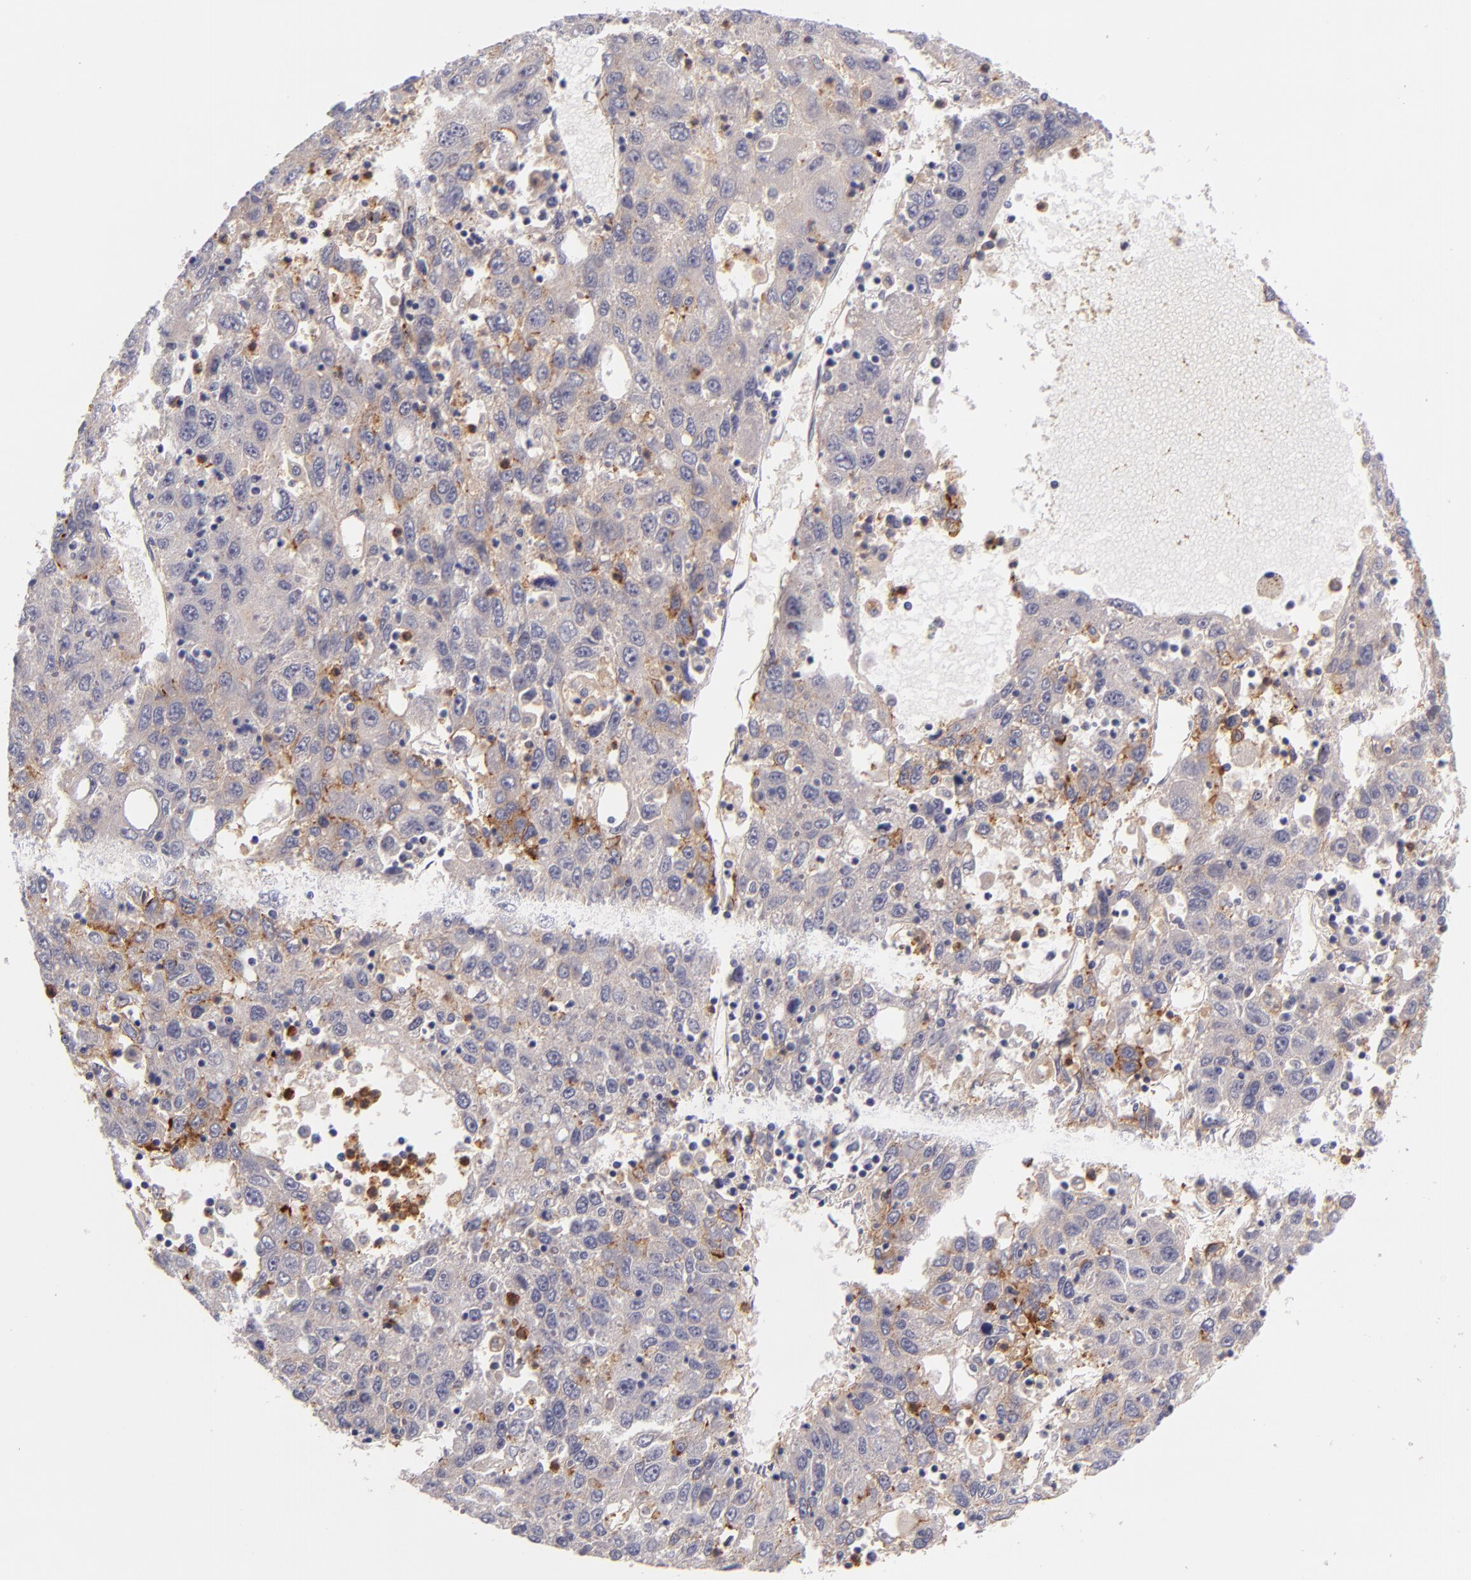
{"staining": {"intensity": "negative", "quantity": "none", "location": "none"}, "tissue": "liver cancer", "cell_type": "Tumor cells", "image_type": "cancer", "snomed": [{"axis": "morphology", "description": "Carcinoma, Hepatocellular, NOS"}, {"axis": "topography", "description": "Liver"}], "caption": "Image shows no protein positivity in tumor cells of liver cancer (hepatocellular carcinoma) tissue.", "gene": "C5AR1", "patient": {"sex": "male", "age": 49}}